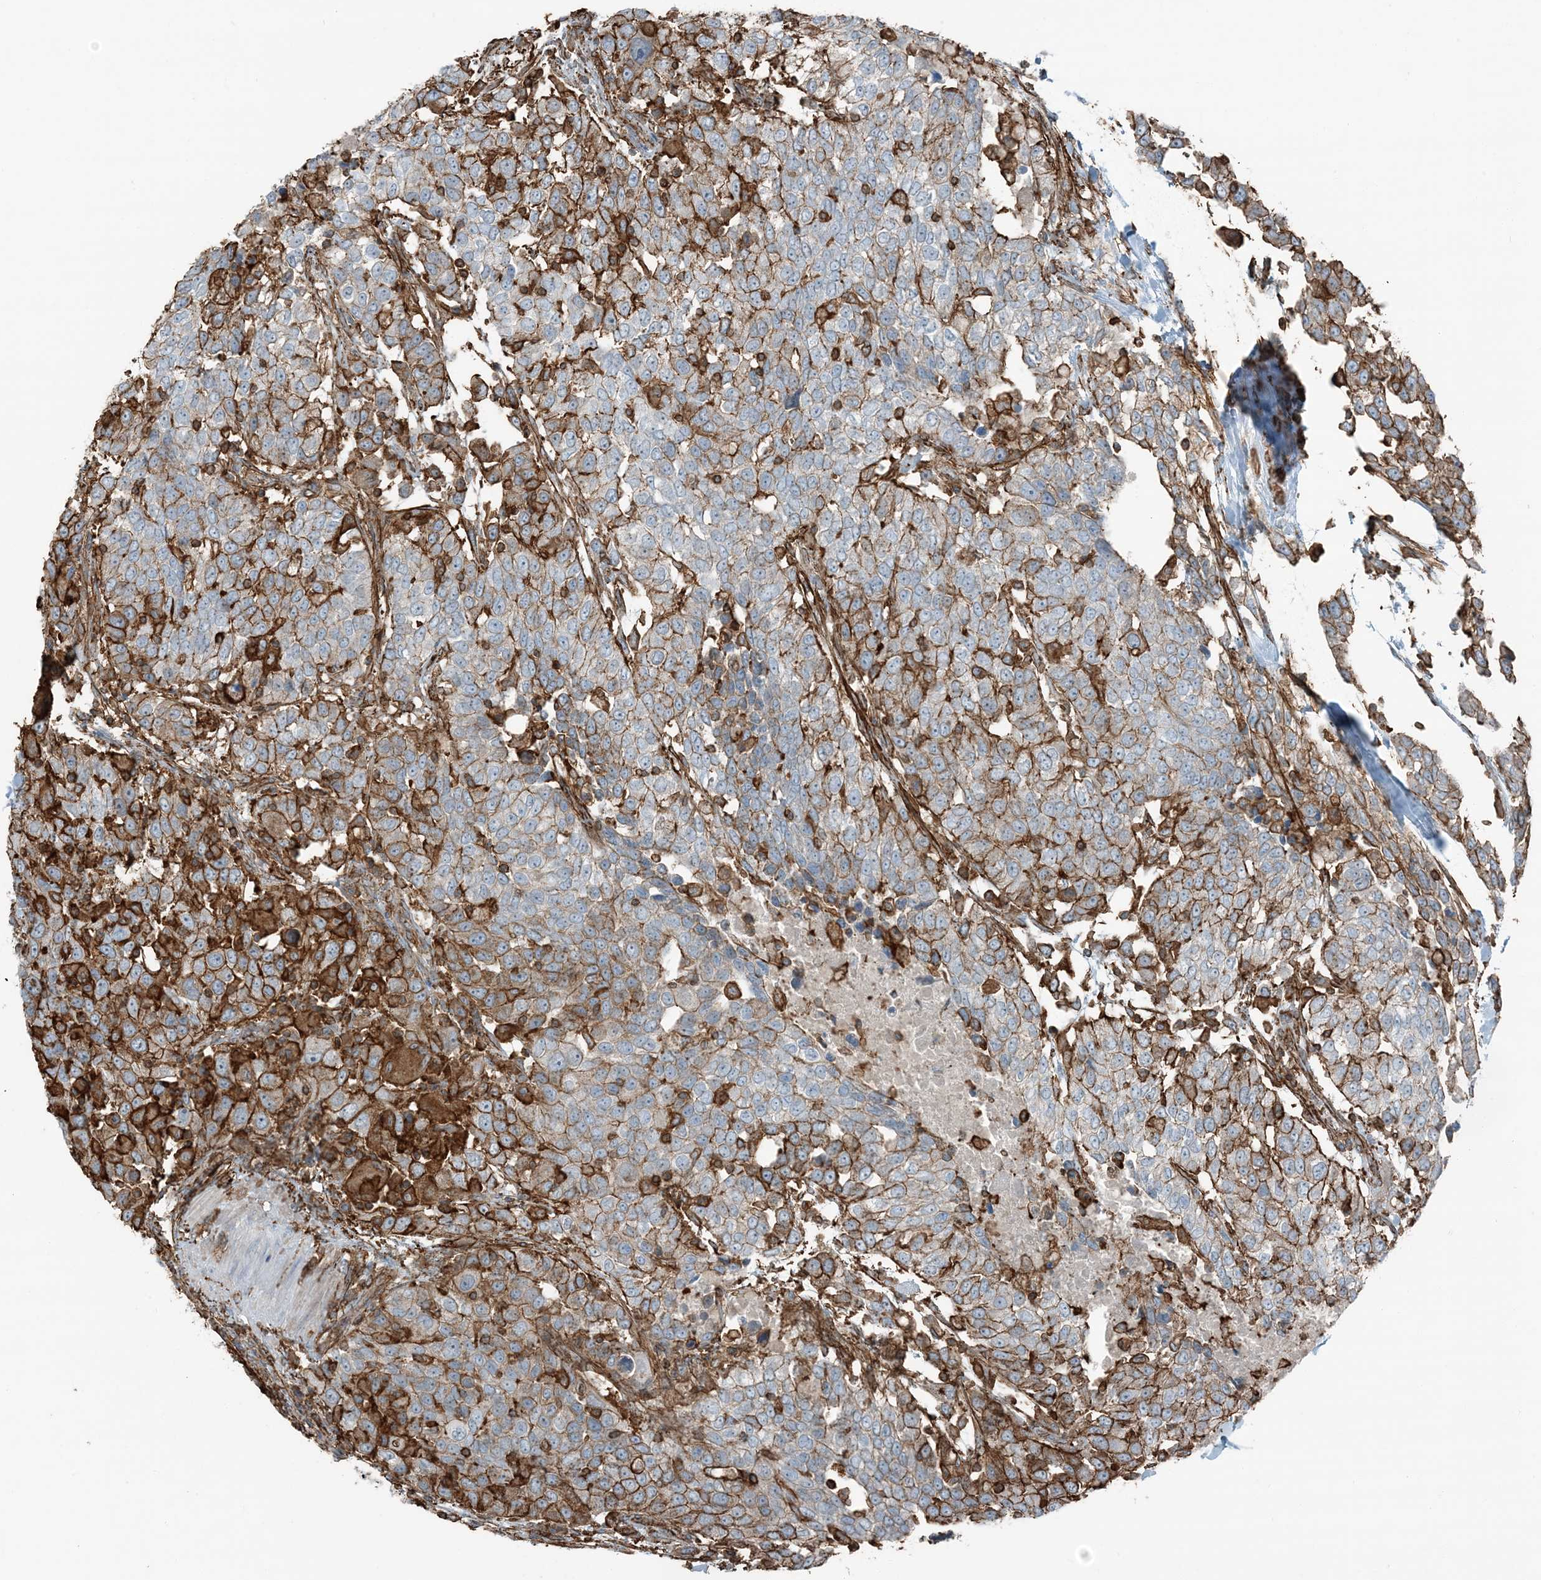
{"staining": {"intensity": "strong", "quantity": "25%-75%", "location": "cytoplasmic/membranous"}, "tissue": "urothelial cancer", "cell_type": "Tumor cells", "image_type": "cancer", "snomed": [{"axis": "morphology", "description": "Urothelial carcinoma, High grade"}, {"axis": "topography", "description": "Urinary bladder"}], "caption": "Tumor cells show high levels of strong cytoplasmic/membranous expression in about 25%-75% of cells in human urothelial cancer.", "gene": "APOBEC3C", "patient": {"sex": "female", "age": 80}}